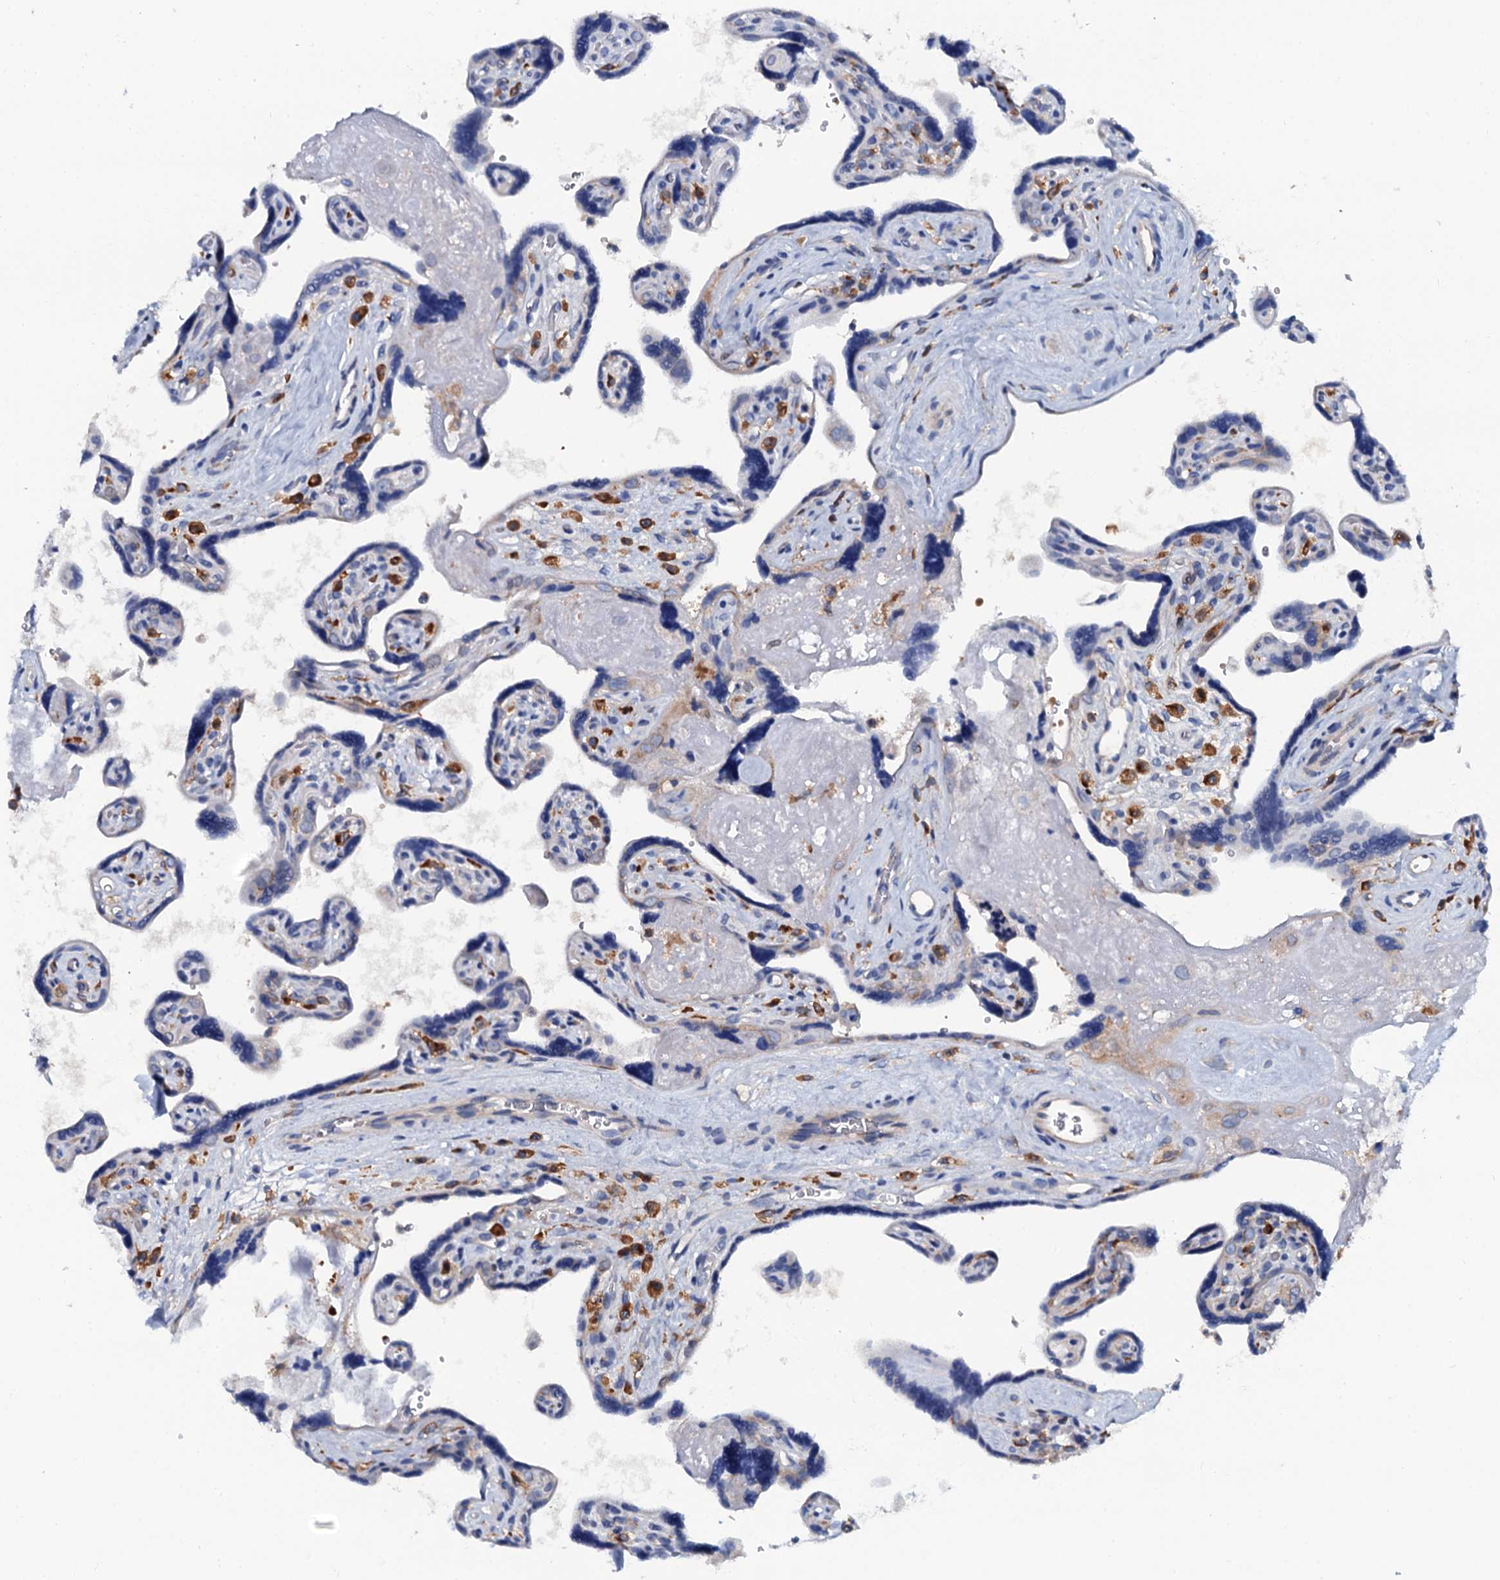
{"staining": {"intensity": "negative", "quantity": "none", "location": "none"}, "tissue": "placenta", "cell_type": "Trophoblastic cells", "image_type": "normal", "snomed": [{"axis": "morphology", "description": "Normal tissue, NOS"}, {"axis": "topography", "description": "Placenta"}], "caption": "A micrograph of human placenta is negative for staining in trophoblastic cells. Nuclei are stained in blue.", "gene": "OTOL1", "patient": {"sex": "female", "age": 39}}